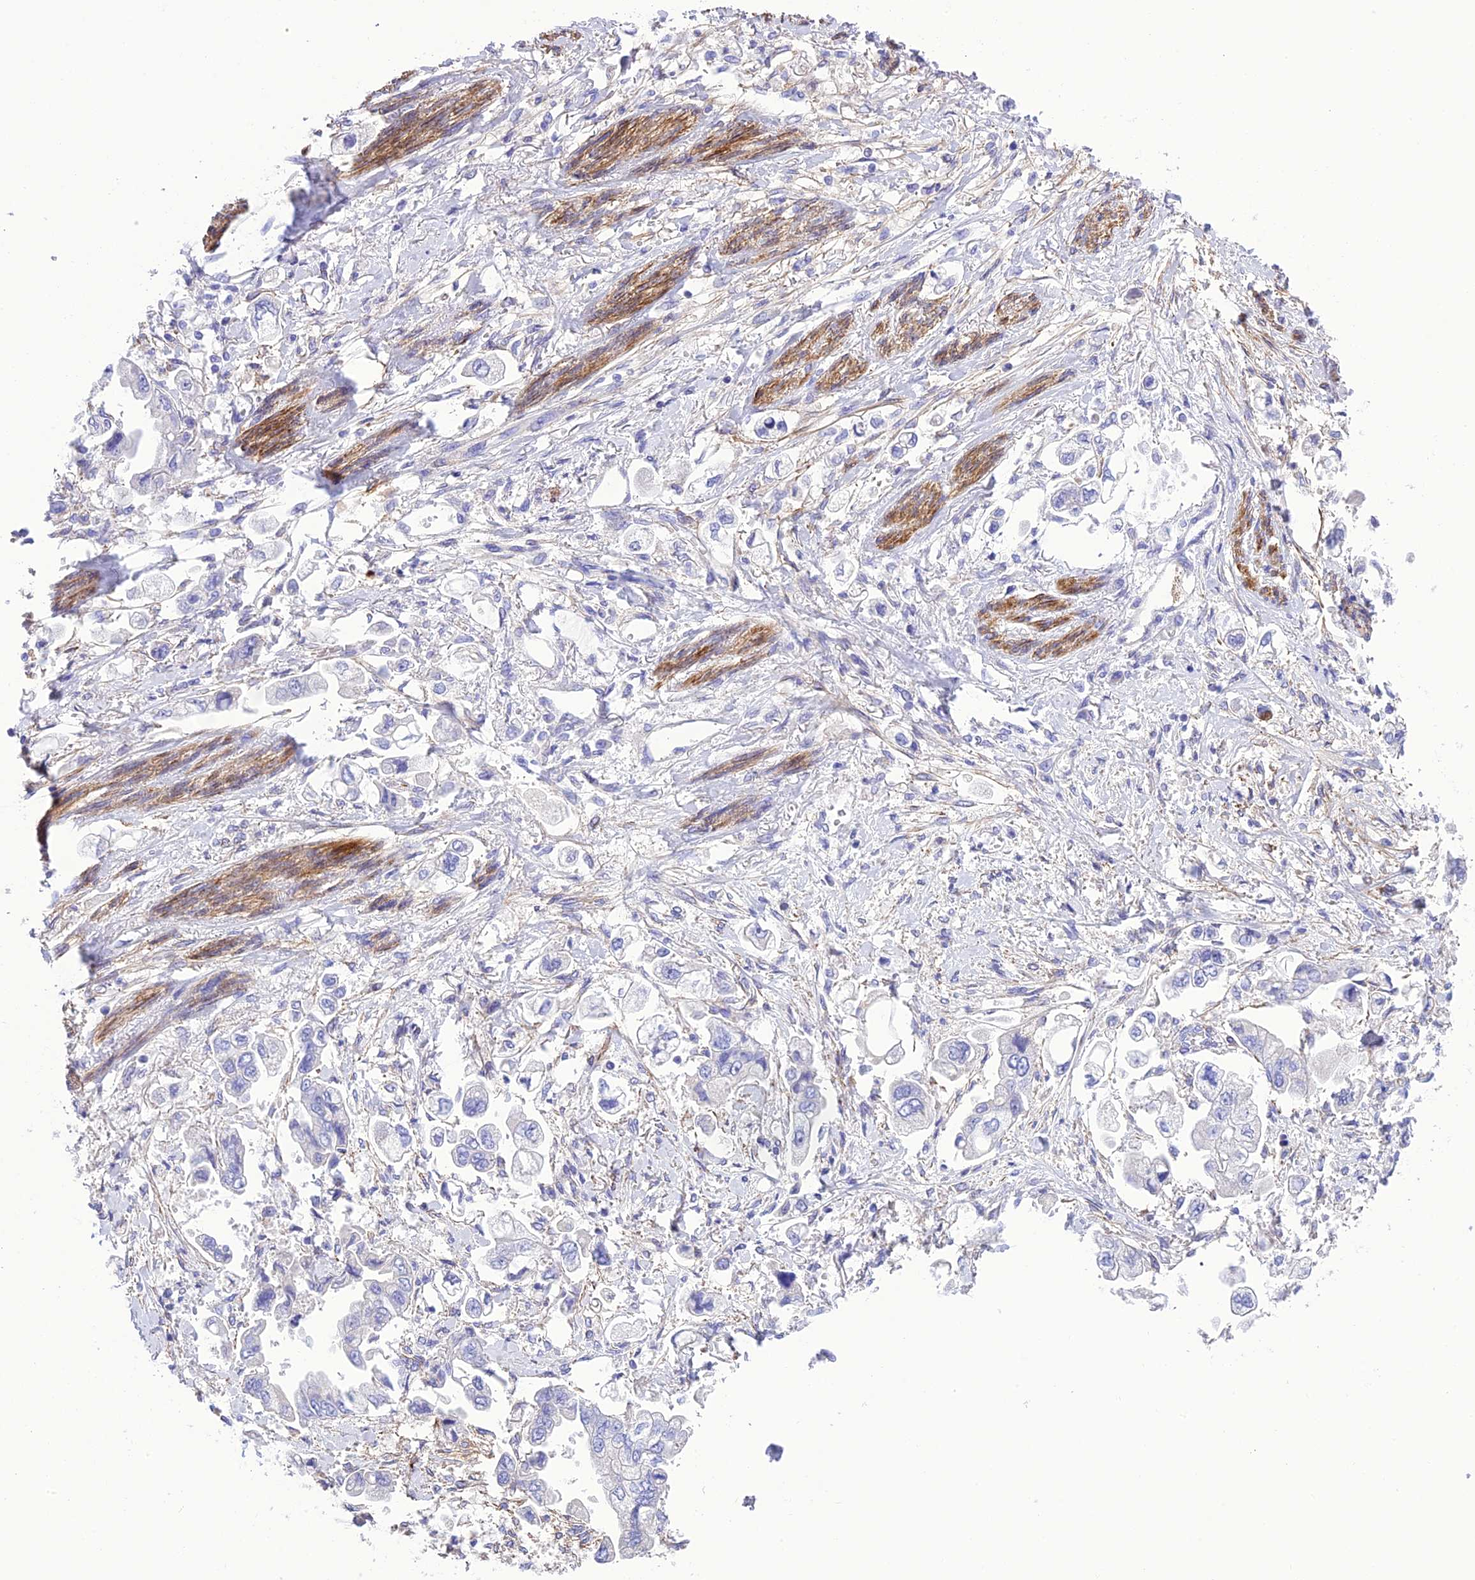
{"staining": {"intensity": "negative", "quantity": "none", "location": "none"}, "tissue": "stomach cancer", "cell_type": "Tumor cells", "image_type": "cancer", "snomed": [{"axis": "morphology", "description": "Adenocarcinoma, NOS"}, {"axis": "topography", "description": "Stomach"}], "caption": "High magnification brightfield microscopy of stomach cancer stained with DAB (3,3'-diaminobenzidine) (brown) and counterstained with hematoxylin (blue): tumor cells show no significant positivity. (Stains: DAB (3,3'-diaminobenzidine) immunohistochemistry (IHC) with hematoxylin counter stain, Microscopy: brightfield microscopy at high magnification).", "gene": "FRA10AC1", "patient": {"sex": "male", "age": 62}}